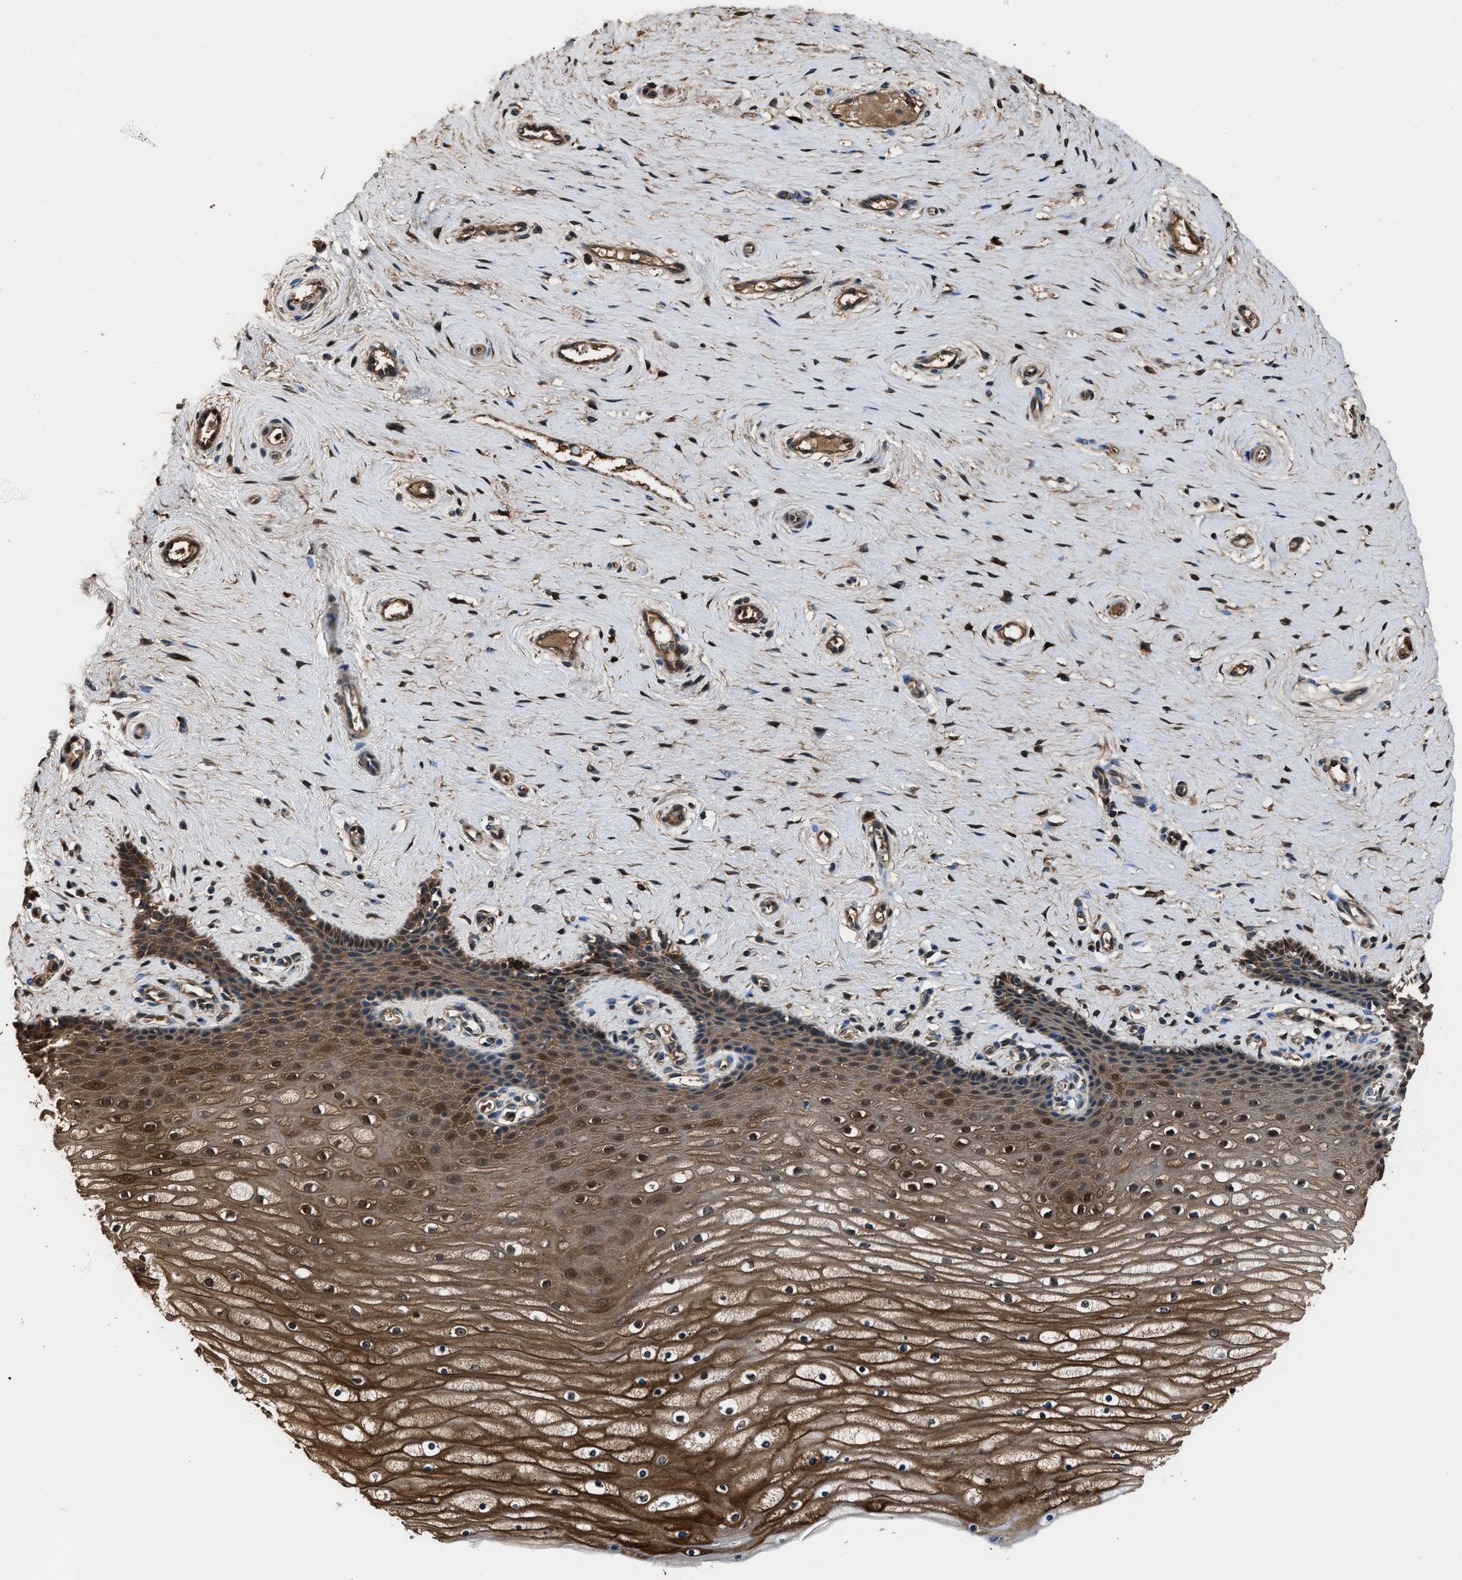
{"staining": {"intensity": "moderate", "quantity": ">75%", "location": "cytoplasmic/membranous,nuclear"}, "tissue": "cervix", "cell_type": "Squamous epithelial cells", "image_type": "normal", "snomed": [{"axis": "morphology", "description": "Normal tissue, NOS"}, {"axis": "topography", "description": "Cervix"}], "caption": "Cervix stained with DAB IHC reveals medium levels of moderate cytoplasmic/membranous,nuclear positivity in about >75% of squamous epithelial cells. (Brightfield microscopy of DAB IHC at high magnification).", "gene": "GSTP1", "patient": {"sex": "female", "age": 39}}